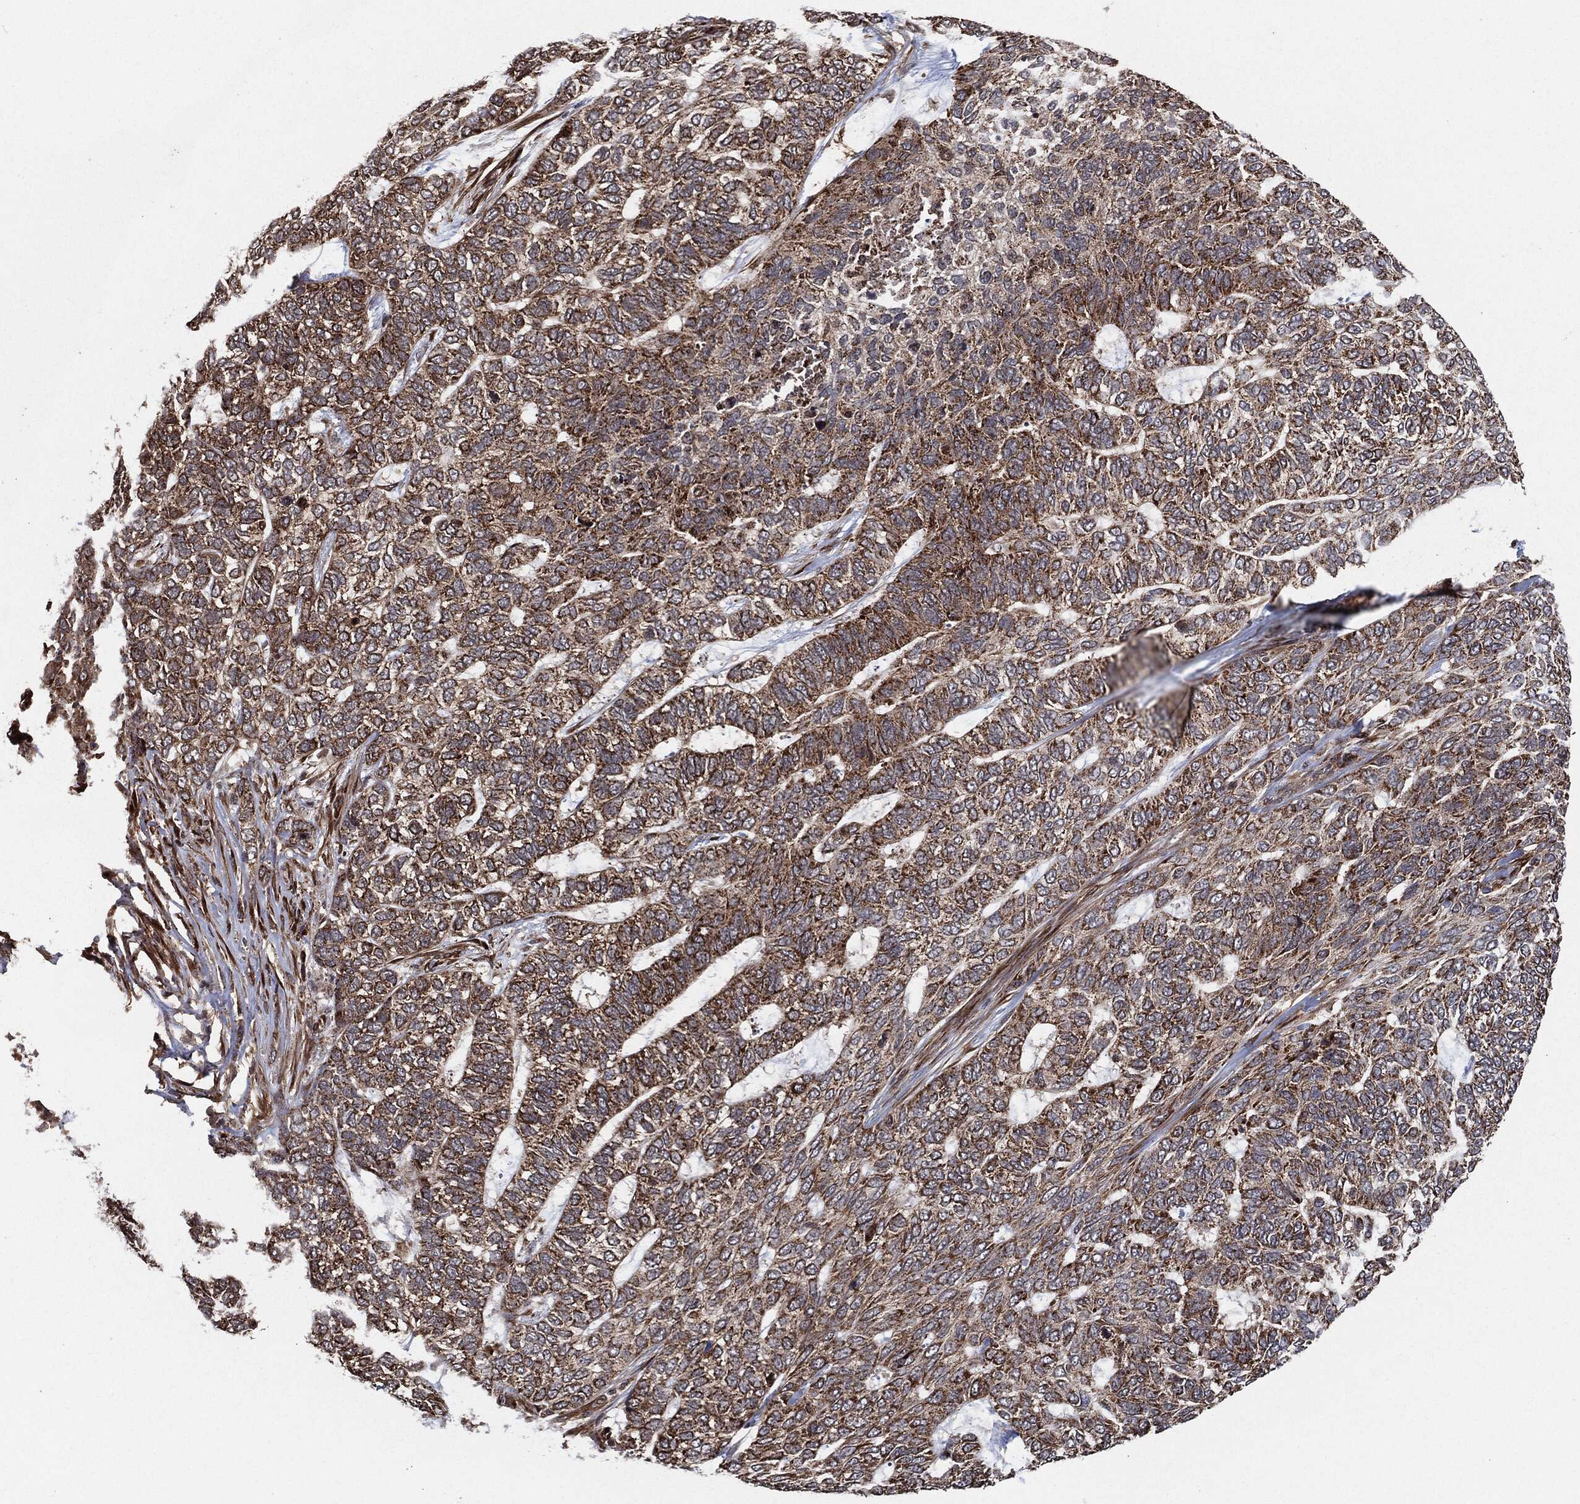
{"staining": {"intensity": "moderate", "quantity": ">75%", "location": "cytoplasmic/membranous"}, "tissue": "skin cancer", "cell_type": "Tumor cells", "image_type": "cancer", "snomed": [{"axis": "morphology", "description": "Basal cell carcinoma"}, {"axis": "topography", "description": "Skin"}], "caption": "Basal cell carcinoma (skin) tissue shows moderate cytoplasmic/membranous positivity in approximately >75% of tumor cells", "gene": "BCAR1", "patient": {"sex": "female", "age": 65}}